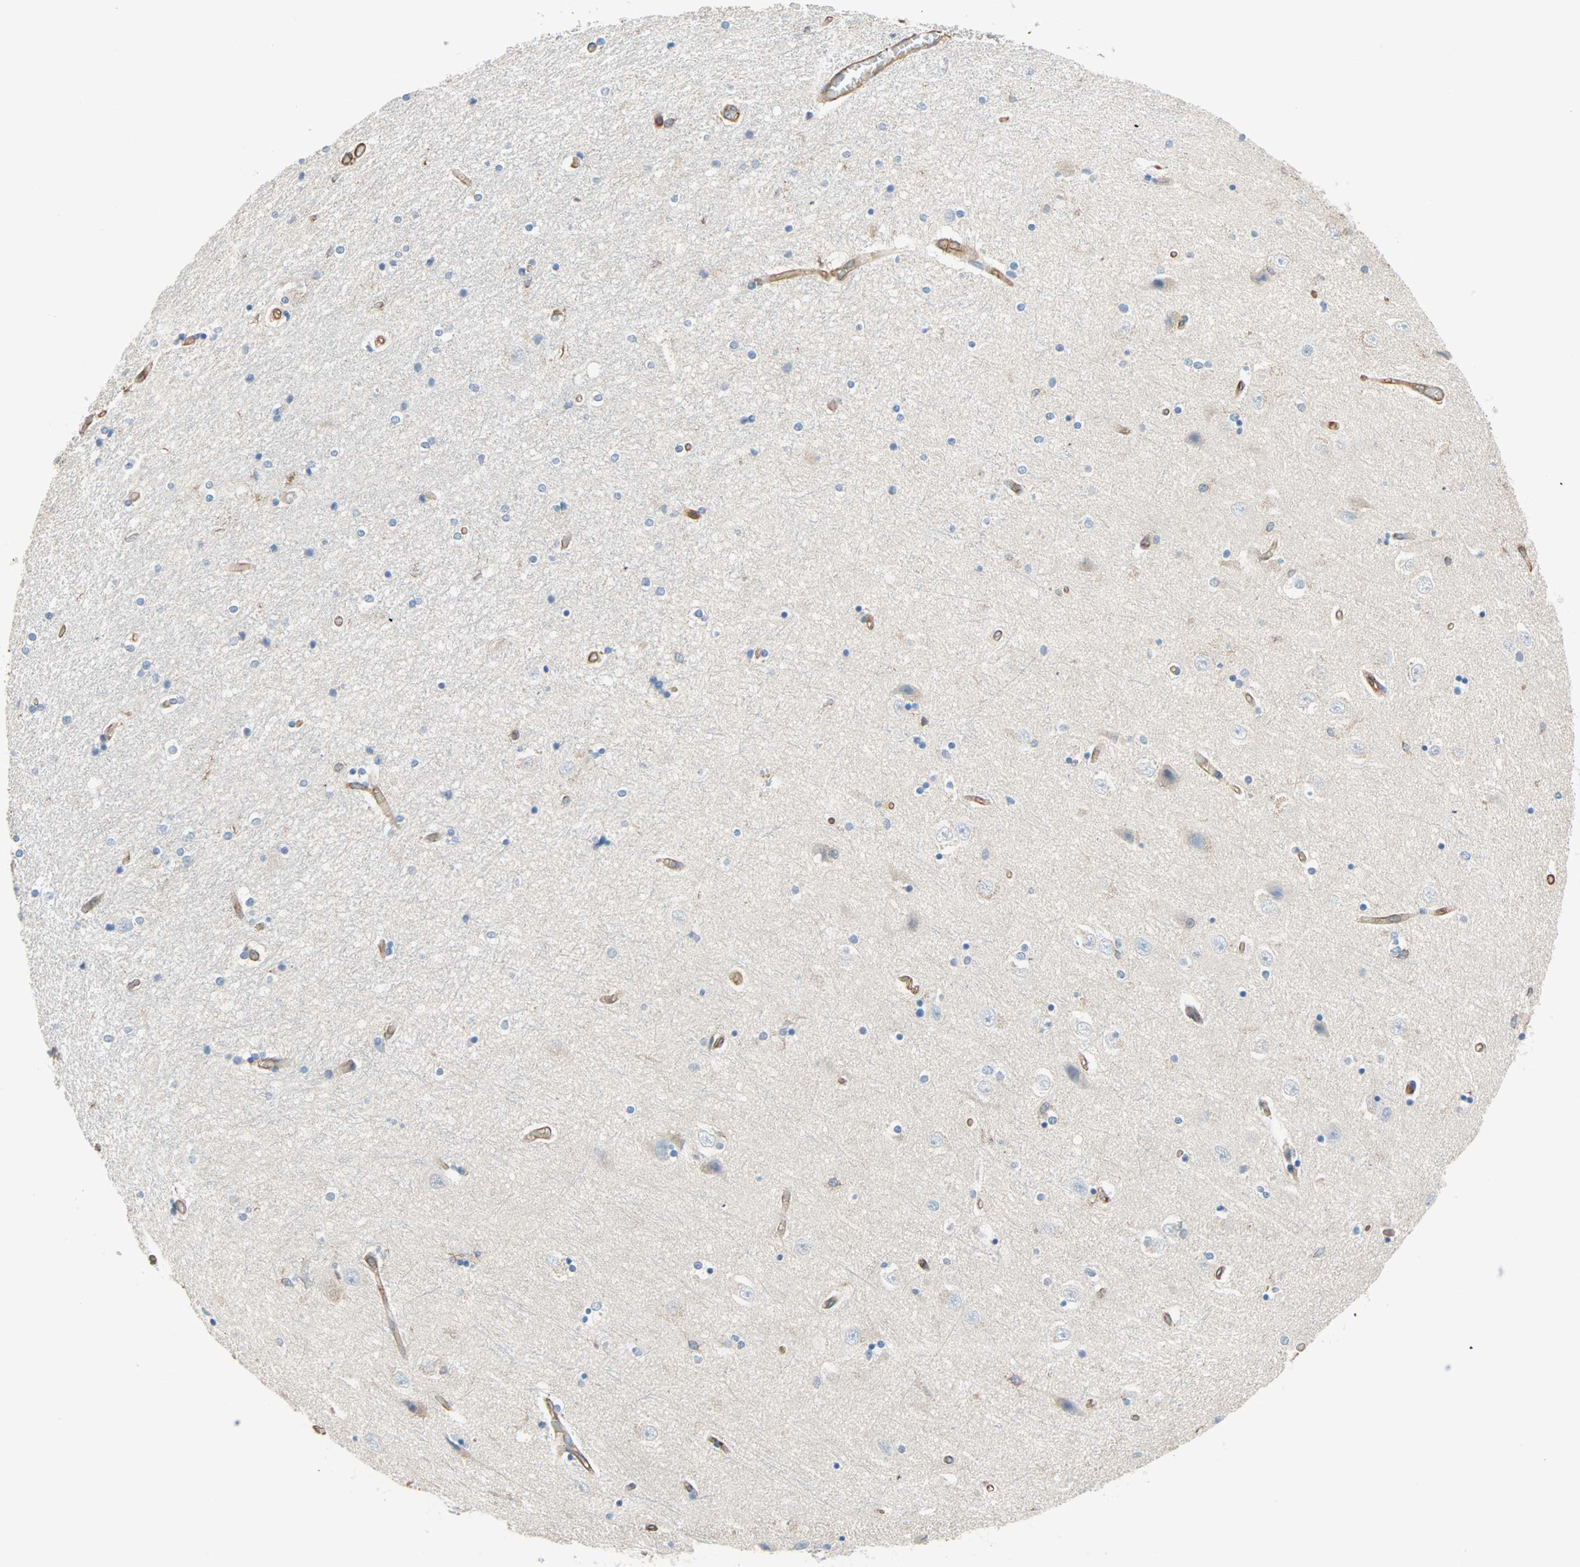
{"staining": {"intensity": "negative", "quantity": "none", "location": "none"}, "tissue": "hippocampus", "cell_type": "Glial cells", "image_type": "normal", "snomed": [{"axis": "morphology", "description": "Normal tissue, NOS"}, {"axis": "topography", "description": "Hippocampus"}], "caption": "IHC histopathology image of normal human hippocampus stained for a protein (brown), which reveals no positivity in glial cells.", "gene": "GALNT10", "patient": {"sex": "female", "age": 54}}